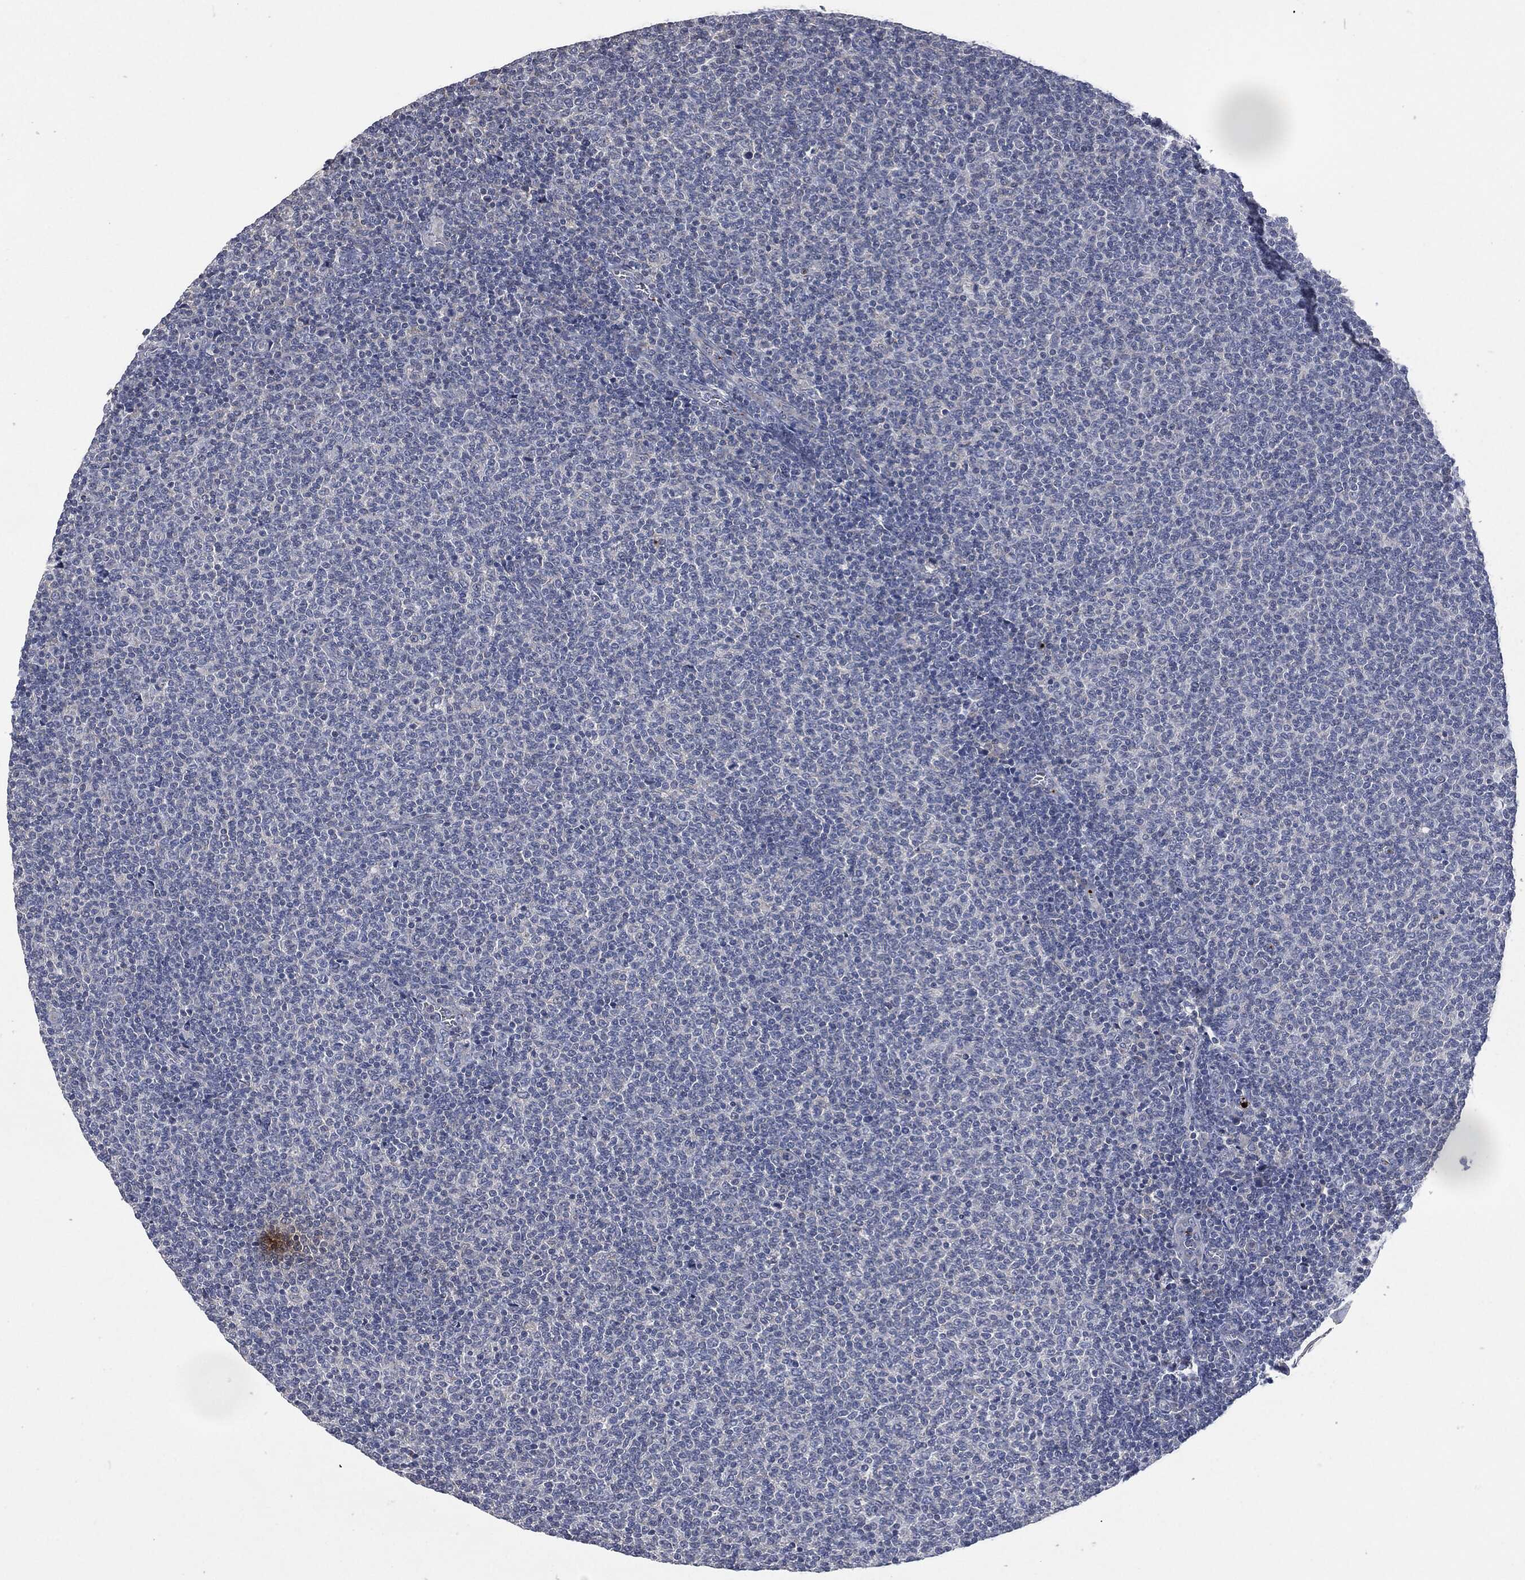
{"staining": {"intensity": "negative", "quantity": "none", "location": "none"}, "tissue": "lymphoma", "cell_type": "Tumor cells", "image_type": "cancer", "snomed": [{"axis": "morphology", "description": "Malignant lymphoma, non-Hodgkin's type, Low grade"}, {"axis": "topography", "description": "Lymph node"}], "caption": "DAB immunohistochemical staining of low-grade malignant lymphoma, non-Hodgkin's type reveals no significant staining in tumor cells. (DAB (3,3'-diaminobenzidine) immunohistochemistry with hematoxylin counter stain).", "gene": "CD33", "patient": {"sex": "male", "age": 52}}